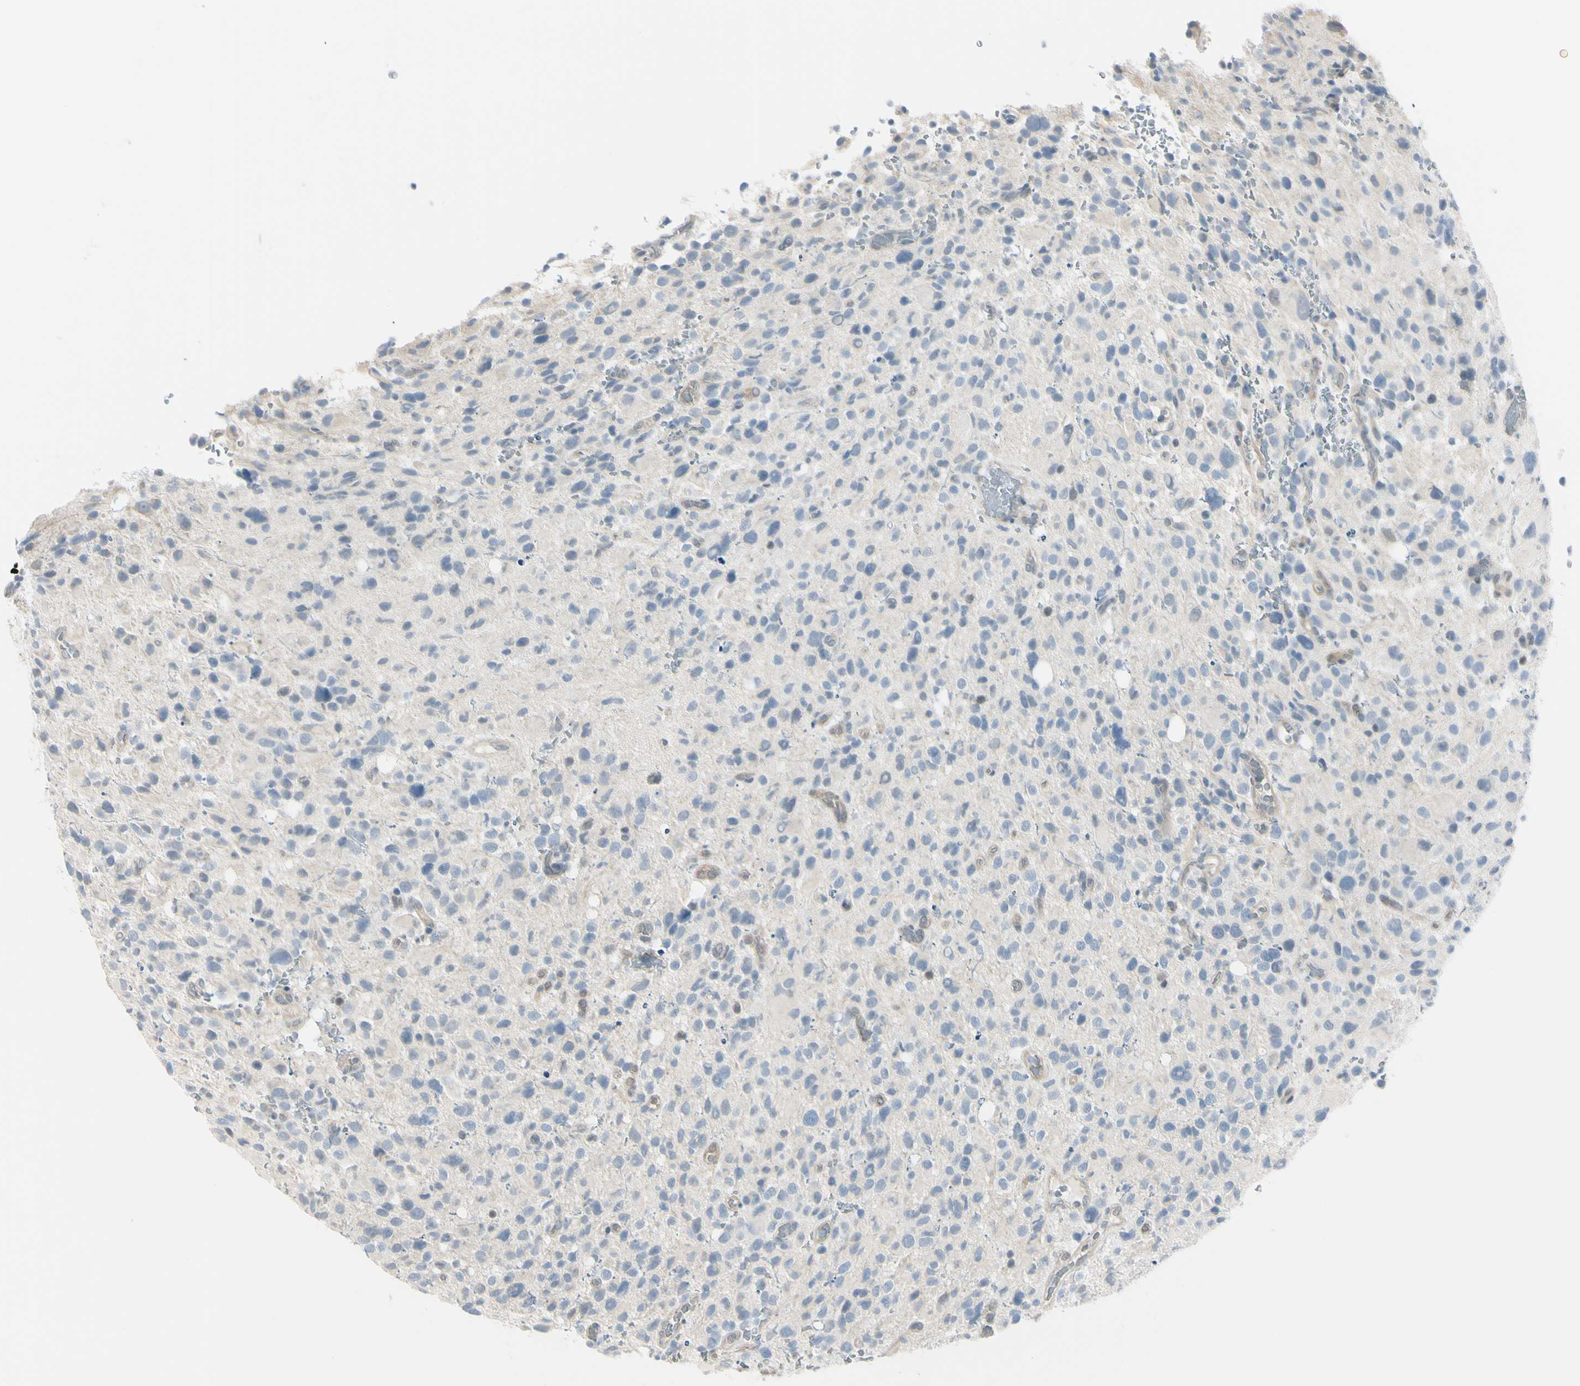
{"staining": {"intensity": "negative", "quantity": "none", "location": "none"}, "tissue": "glioma", "cell_type": "Tumor cells", "image_type": "cancer", "snomed": [{"axis": "morphology", "description": "Glioma, malignant, High grade"}, {"axis": "topography", "description": "Brain"}], "caption": "Glioma was stained to show a protein in brown. There is no significant positivity in tumor cells.", "gene": "ASB9", "patient": {"sex": "male", "age": 48}}